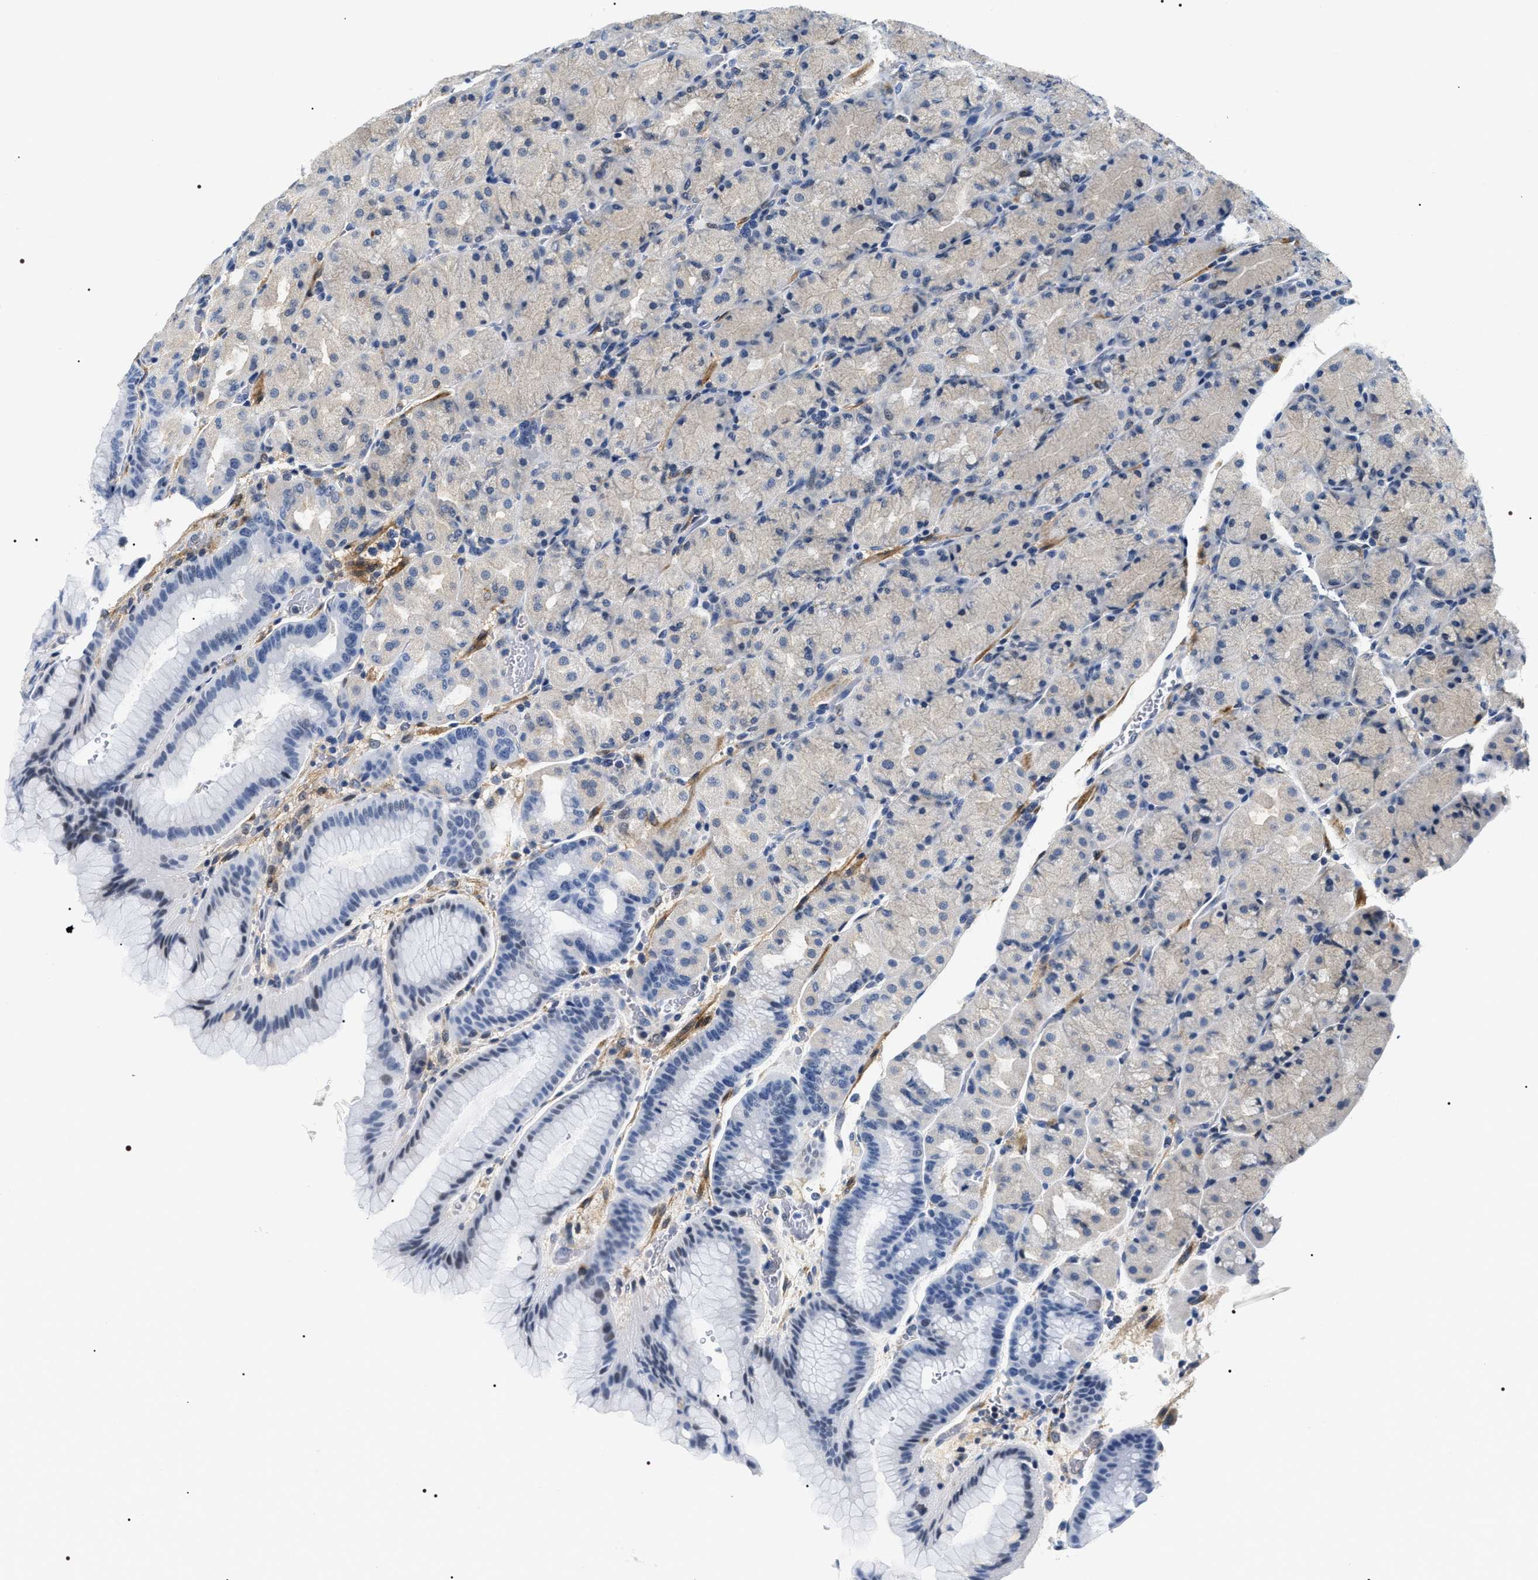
{"staining": {"intensity": "weak", "quantity": "<25%", "location": "cytoplasmic/membranous"}, "tissue": "stomach", "cell_type": "Glandular cells", "image_type": "normal", "snomed": [{"axis": "morphology", "description": "Normal tissue, NOS"}, {"axis": "morphology", "description": "Carcinoid, malignant, NOS"}, {"axis": "topography", "description": "Stomach, upper"}], "caption": "A micrograph of human stomach is negative for staining in glandular cells.", "gene": "BAG2", "patient": {"sex": "male", "age": 39}}